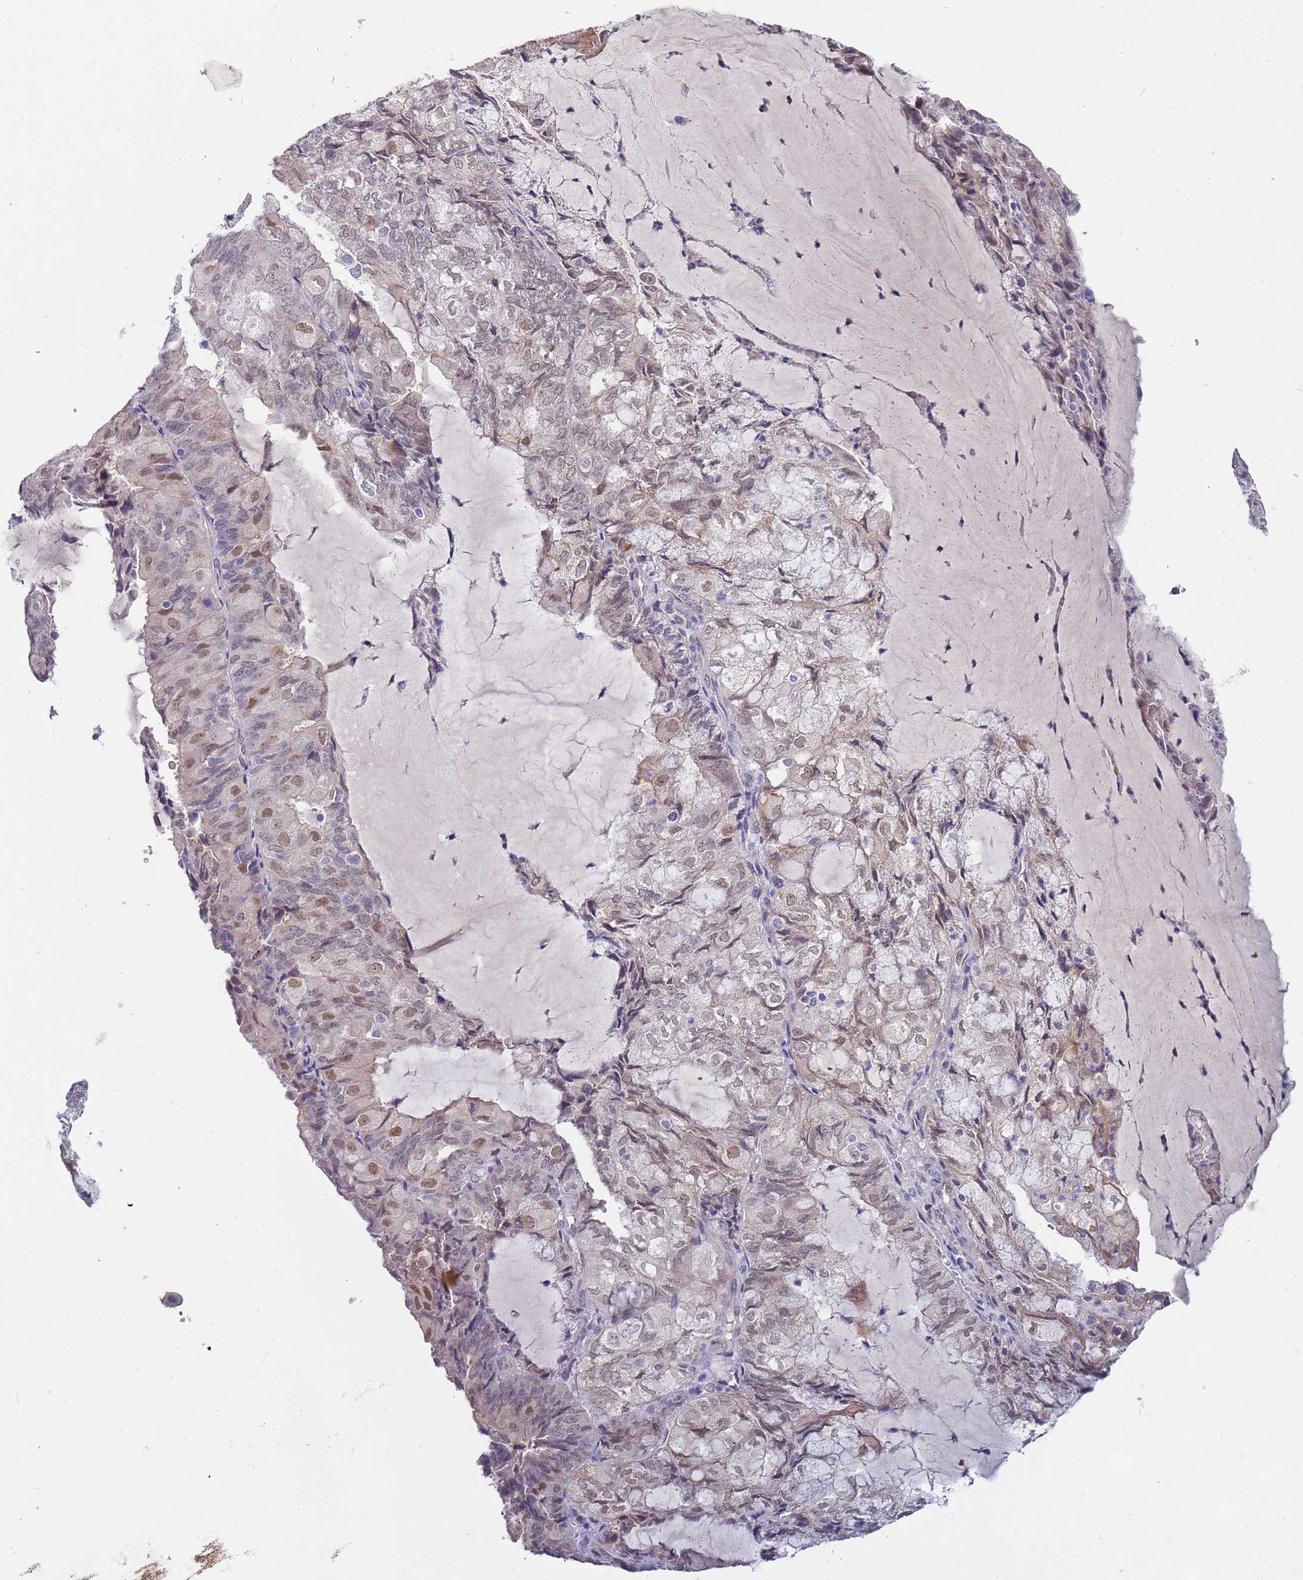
{"staining": {"intensity": "moderate", "quantity": "<25%", "location": "nuclear"}, "tissue": "endometrial cancer", "cell_type": "Tumor cells", "image_type": "cancer", "snomed": [{"axis": "morphology", "description": "Adenocarcinoma, NOS"}, {"axis": "topography", "description": "Endometrium"}], "caption": "Endometrial cancer (adenocarcinoma) stained for a protein displays moderate nuclear positivity in tumor cells.", "gene": "TRMT10A", "patient": {"sex": "female", "age": 81}}